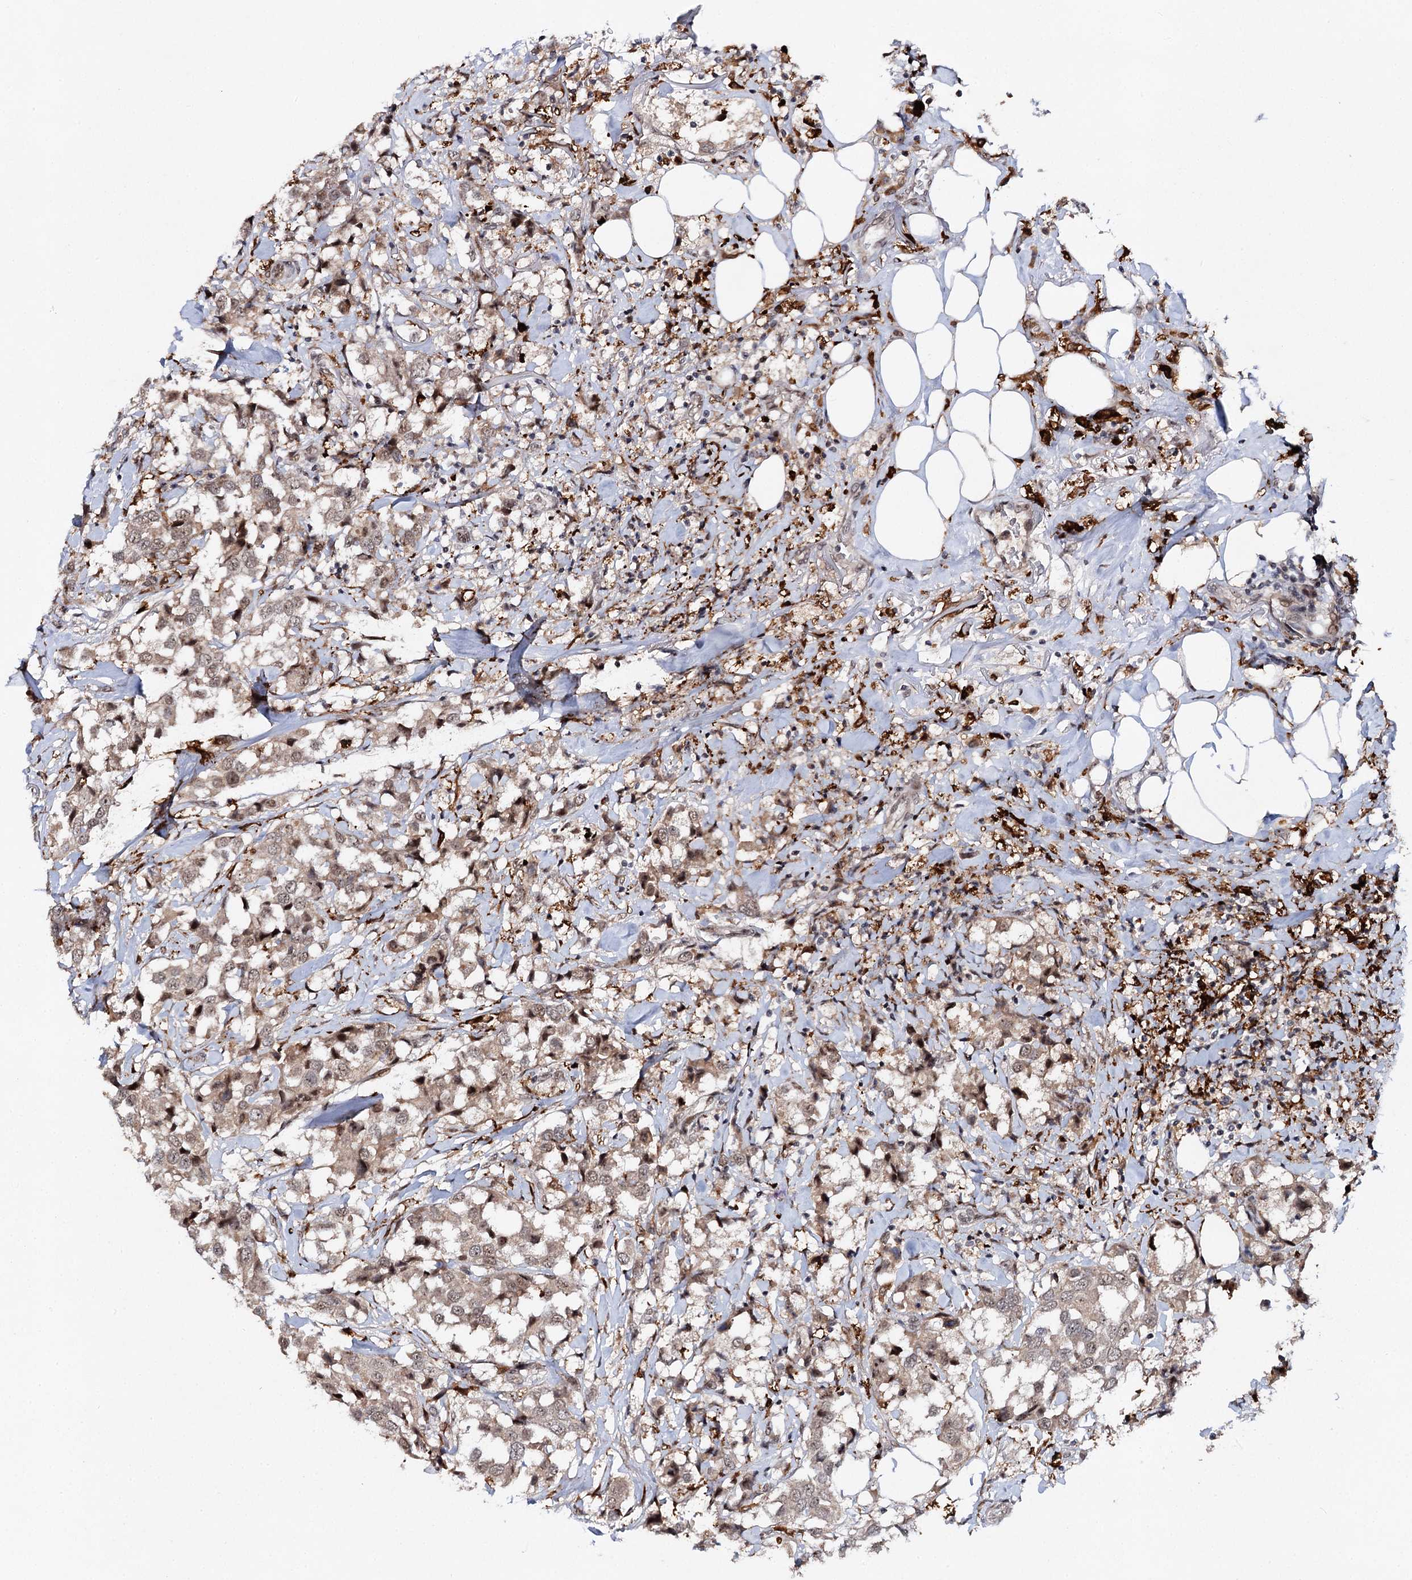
{"staining": {"intensity": "moderate", "quantity": ">75%", "location": "nuclear"}, "tissue": "breast cancer", "cell_type": "Tumor cells", "image_type": "cancer", "snomed": [{"axis": "morphology", "description": "Duct carcinoma"}, {"axis": "topography", "description": "Breast"}], "caption": "A brown stain highlights moderate nuclear positivity of a protein in human intraductal carcinoma (breast) tumor cells.", "gene": "BUD13", "patient": {"sex": "female", "age": 80}}